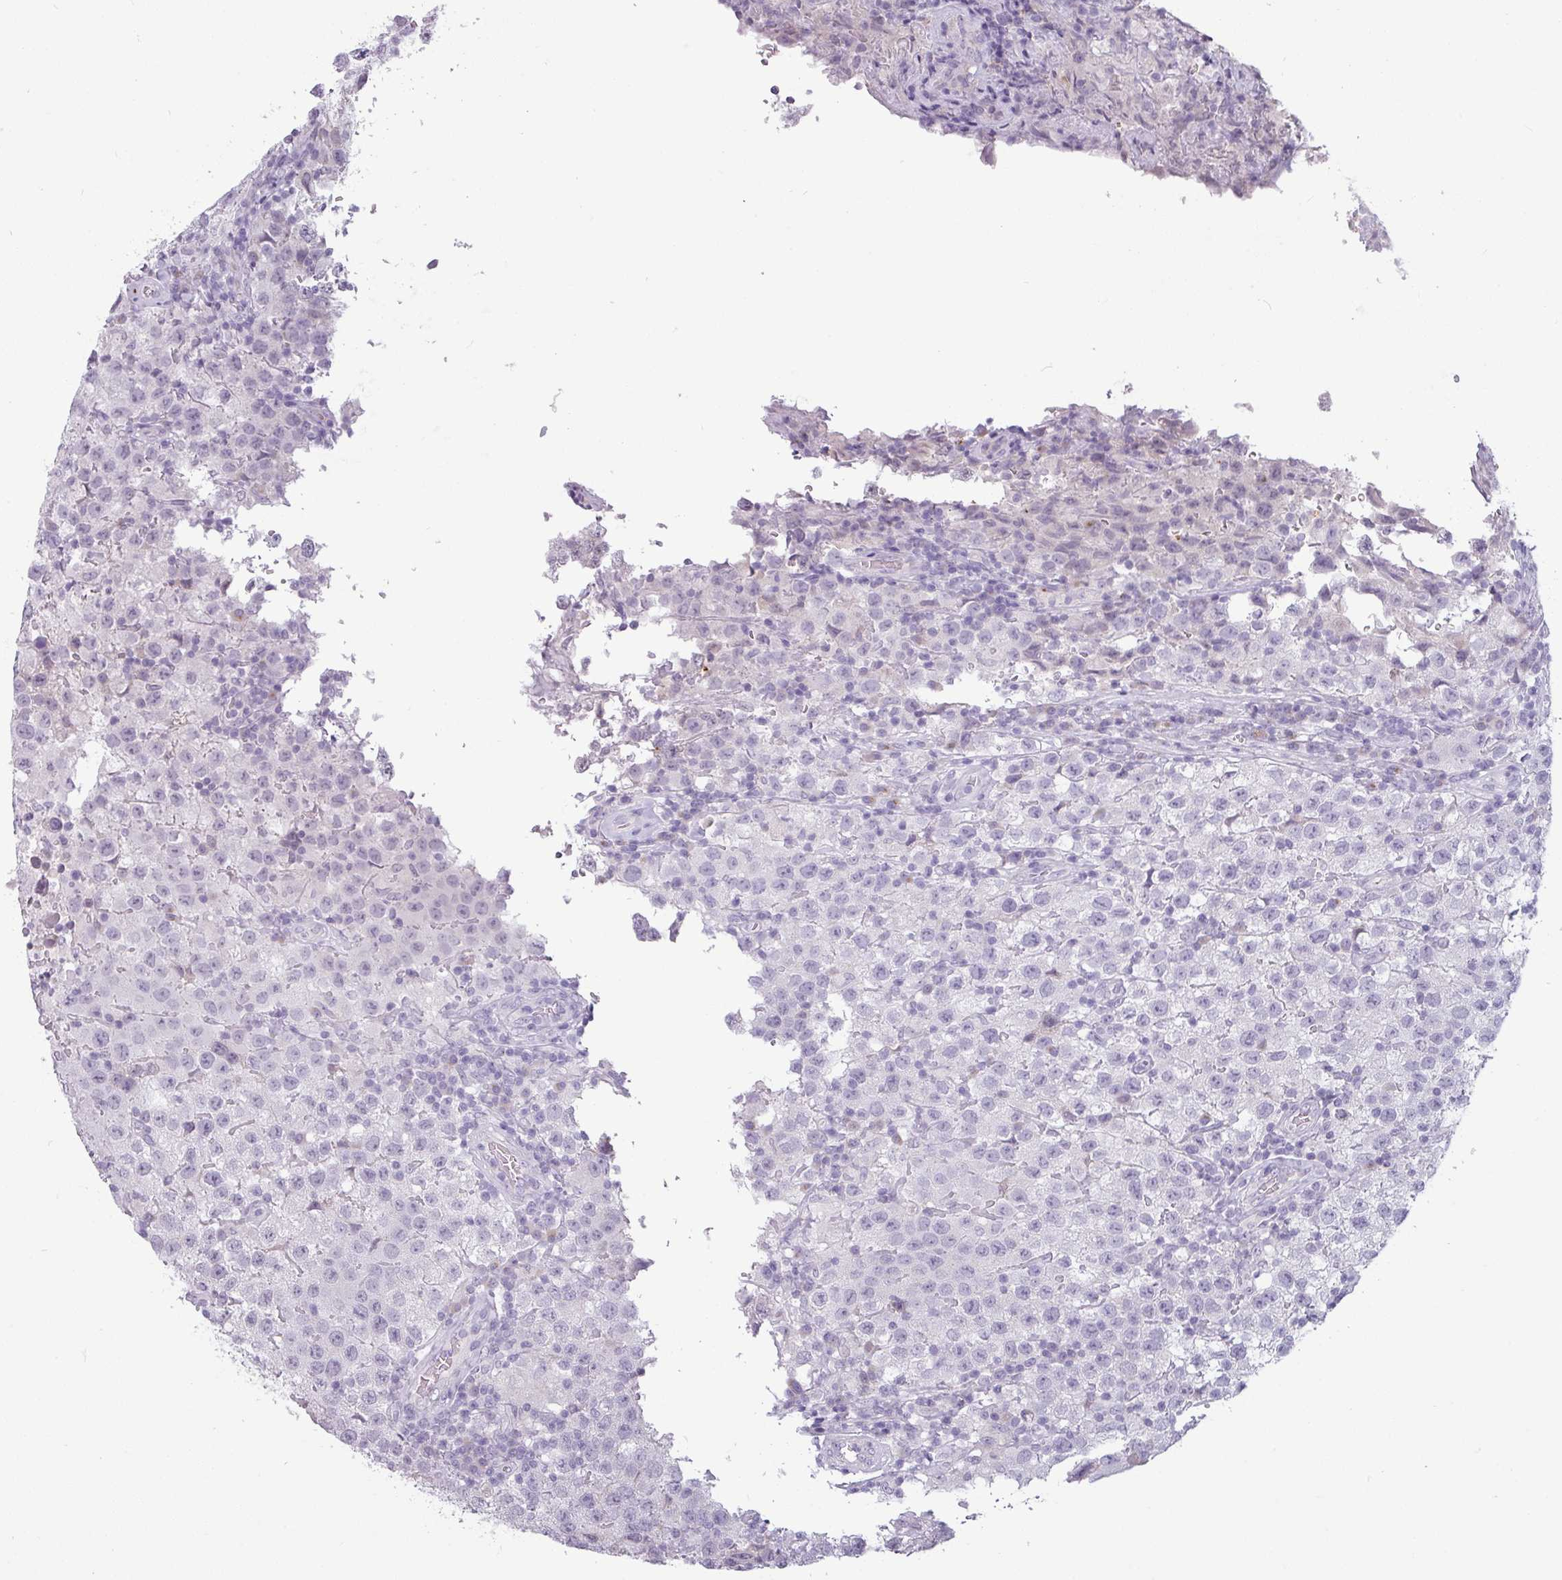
{"staining": {"intensity": "negative", "quantity": "none", "location": "none"}, "tissue": "testis cancer", "cell_type": "Tumor cells", "image_type": "cancer", "snomed": [{"axis": "morphology", "description": "Seminoma, NOS"}, {"axis": "morphology", "description": "Carcinoma, Embryonal, NOS"}, {"axis": "topography", "description": "Testis"}], "caption": "Testis cancer stained for a protein using immunohistochemistry shows no positivity tumor cells.", "gene": "SLC26A9", "patient": {"sex": "male", "age": 41}}